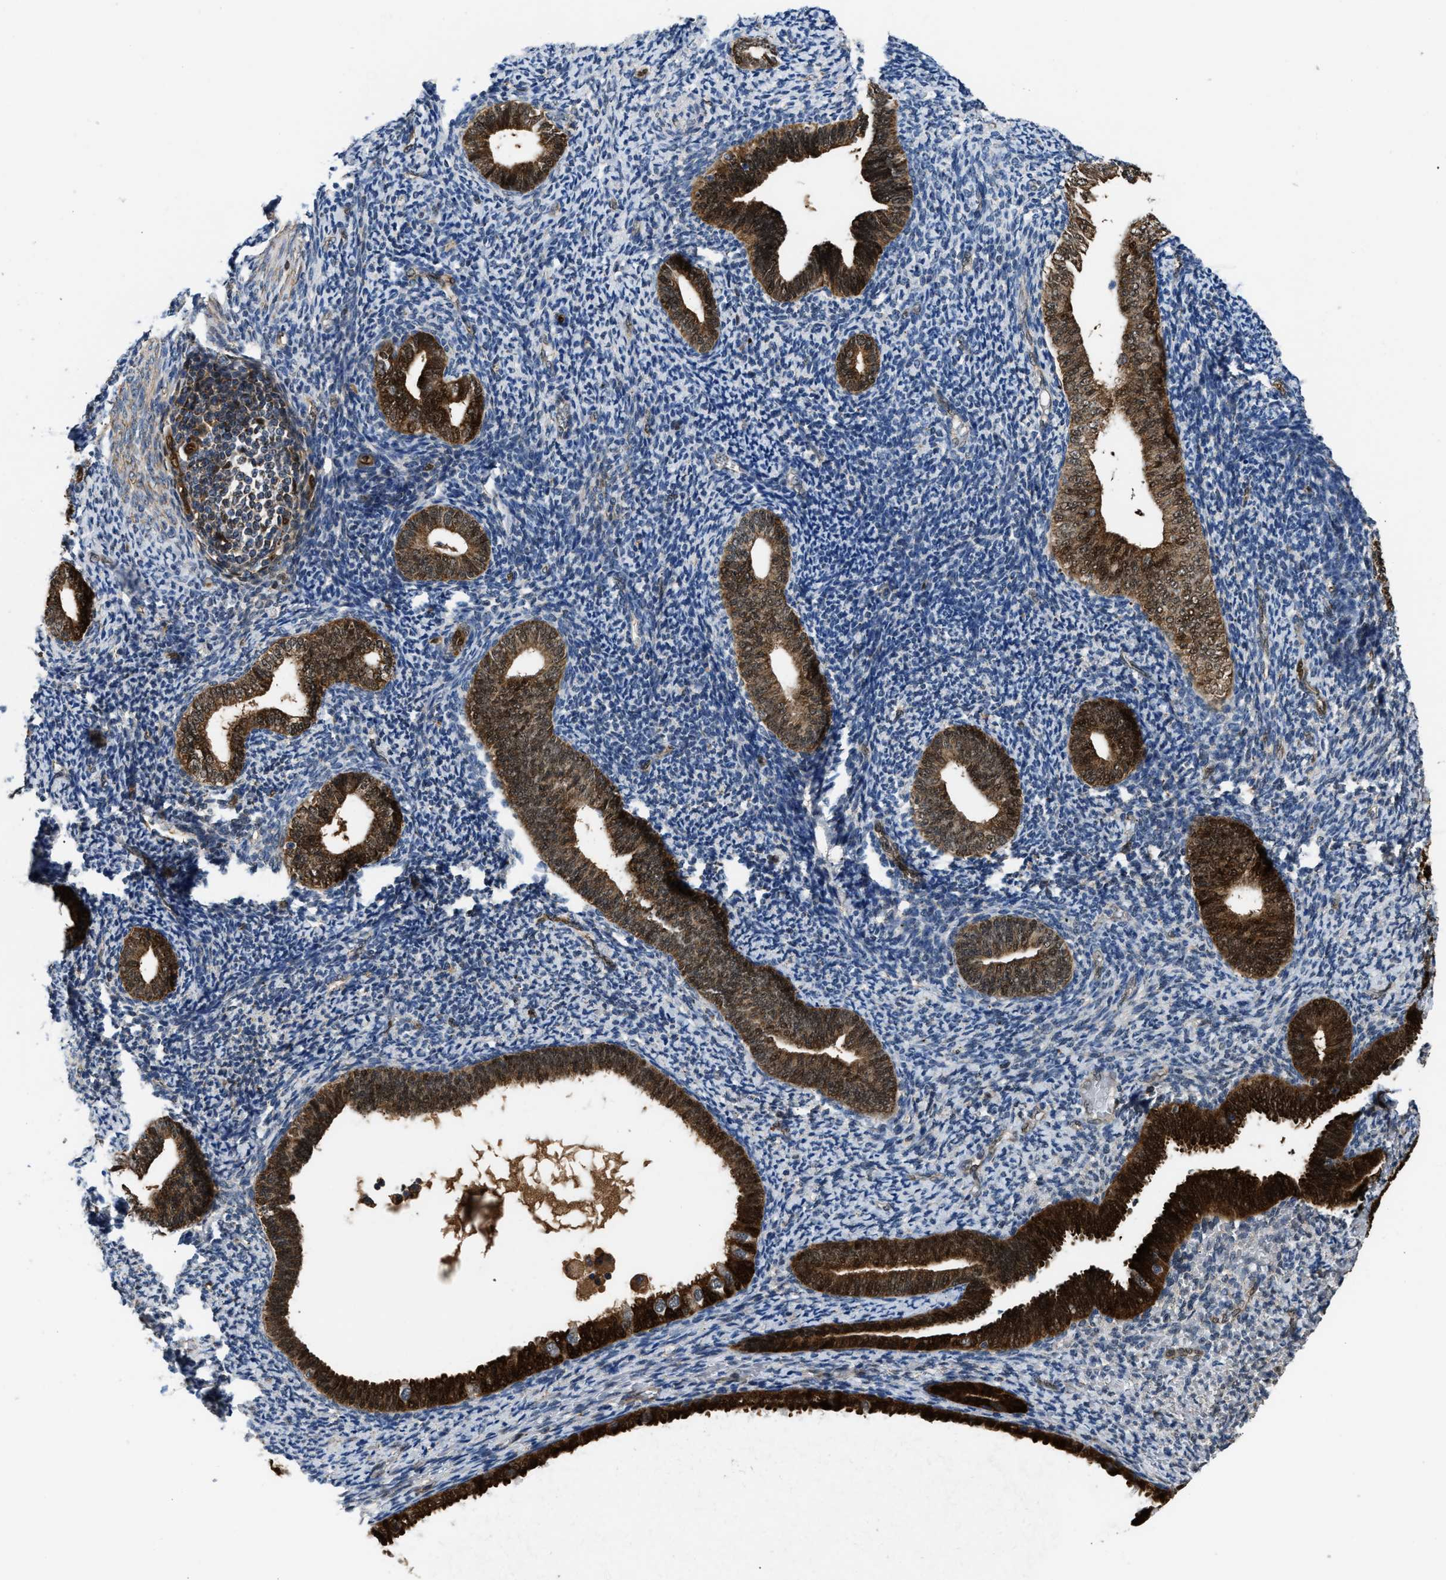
{"staining": {"intensity": "negative", "quantity": "none", "location": "none"}, "tissue": "endometrium", "cell_type": "Cells in endometrial stroma", "image_type": "normal", "snomed": [{"axis": "morphology", "description": "Normal tissue, NOS"}, {"axis": "topography", "description": "Endometrium"}], "caption": "Immunohistochemistry (IHC) histopathology image of unremarkable endometrium: human endometrium stained with DAB (3,3'-diaminobenzidine) demonstrates no significant protein expression in cells in endometrial stroma.", "gene": "PPA1", "patient": {"sex": "female", "age": 66}}